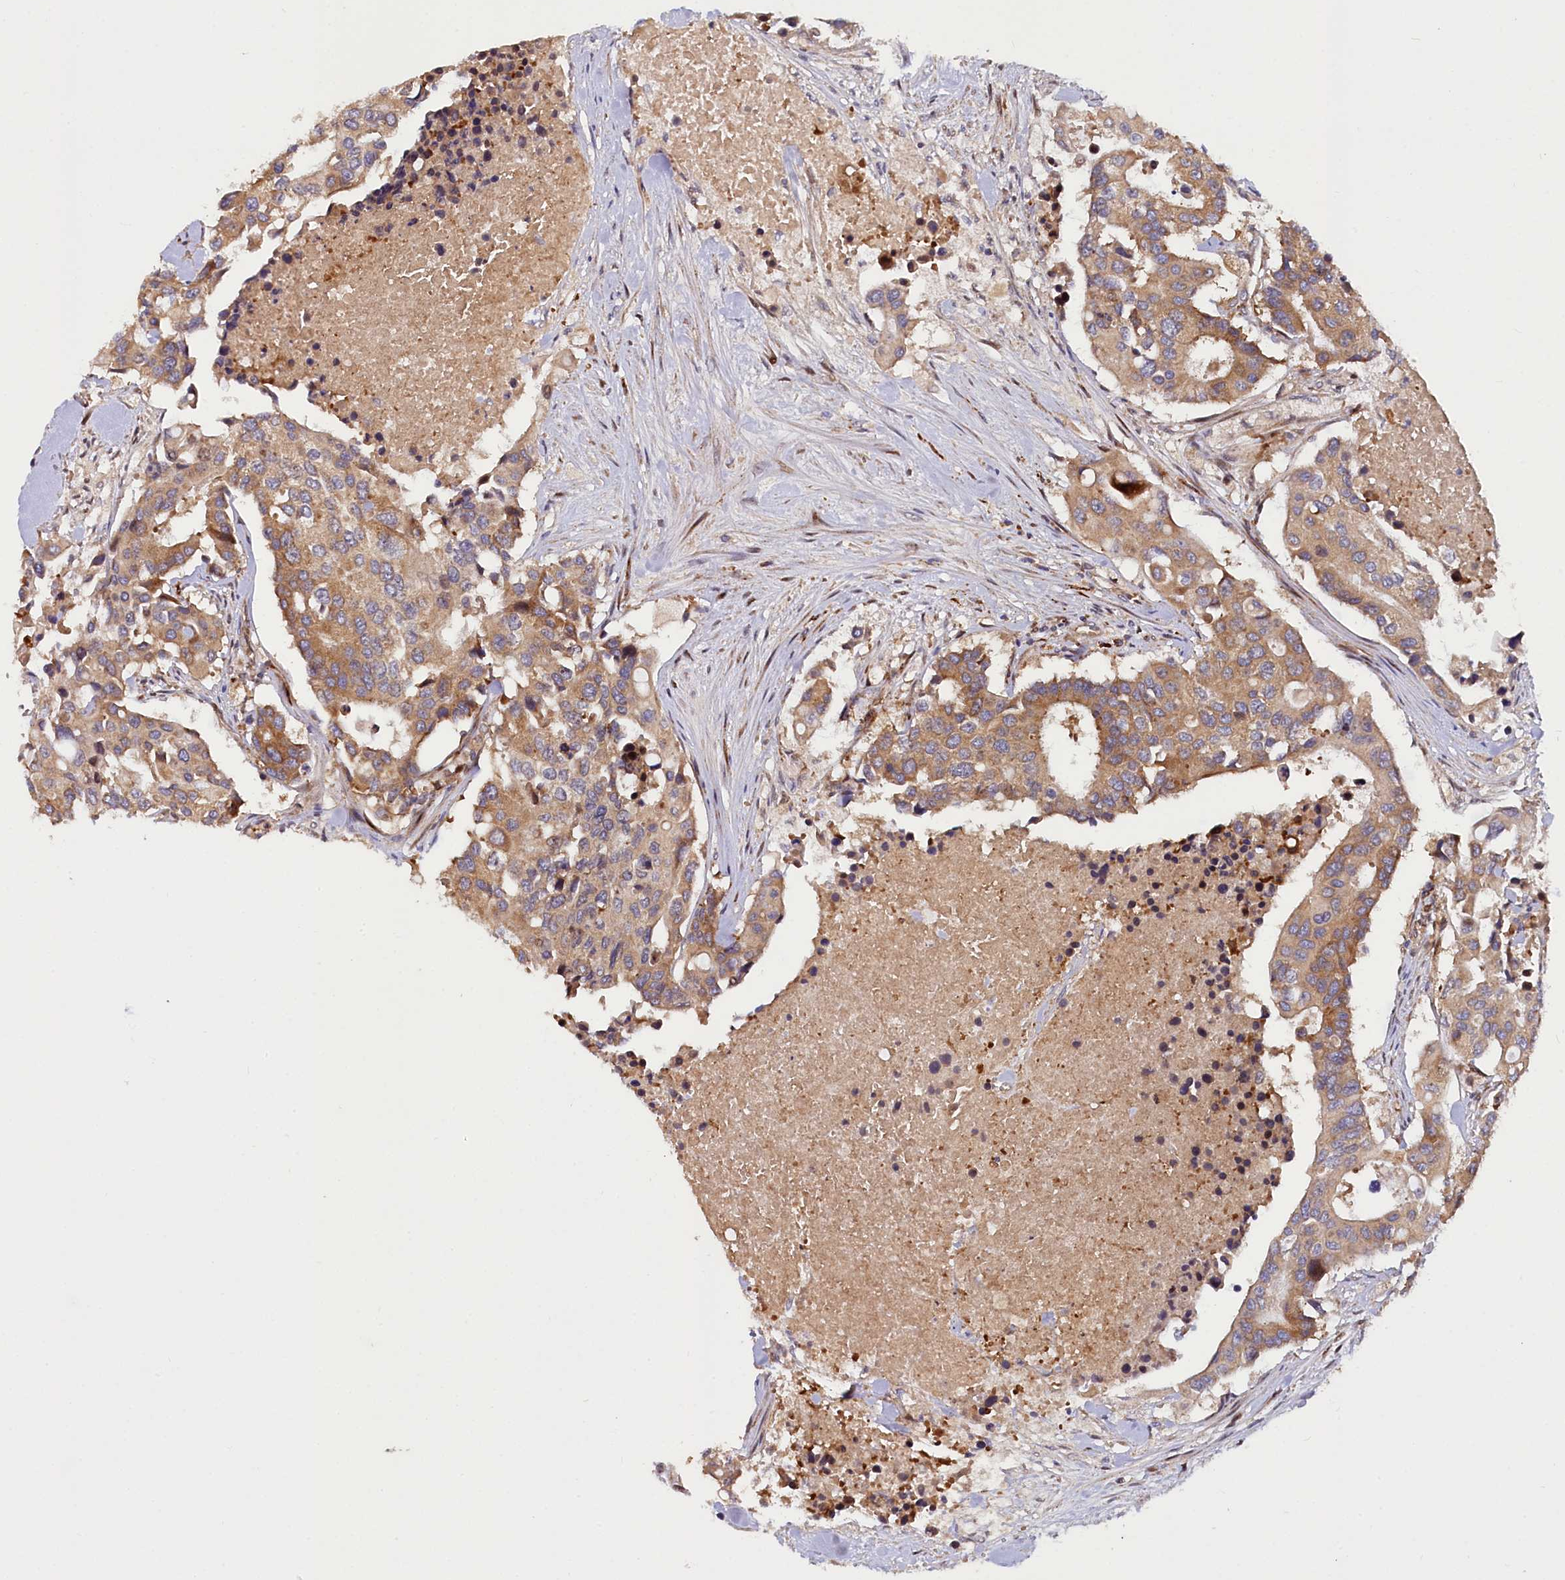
{"staining": {"intensity": "moderate", "quantity": ">75%", "location": "cytoplasmic/membranous"}, "tissue": "colorectal cancer", "cell_type": "Tumor cells", "image_type": "cancer", "snomed": [{"axis": "morphology", "description": "Adenocarcinoma, NOS"}, {"axis": "topography", "description": "Colon"}], "caption": "Adenocarcinoma (colorectal) stained with a brown dye exhibits moderate cytoplasmic/membranous positive expression in about >75% of tumor cells.", "gene": "PDZRN3", "patient": {"sex": "male", "age": 77}}